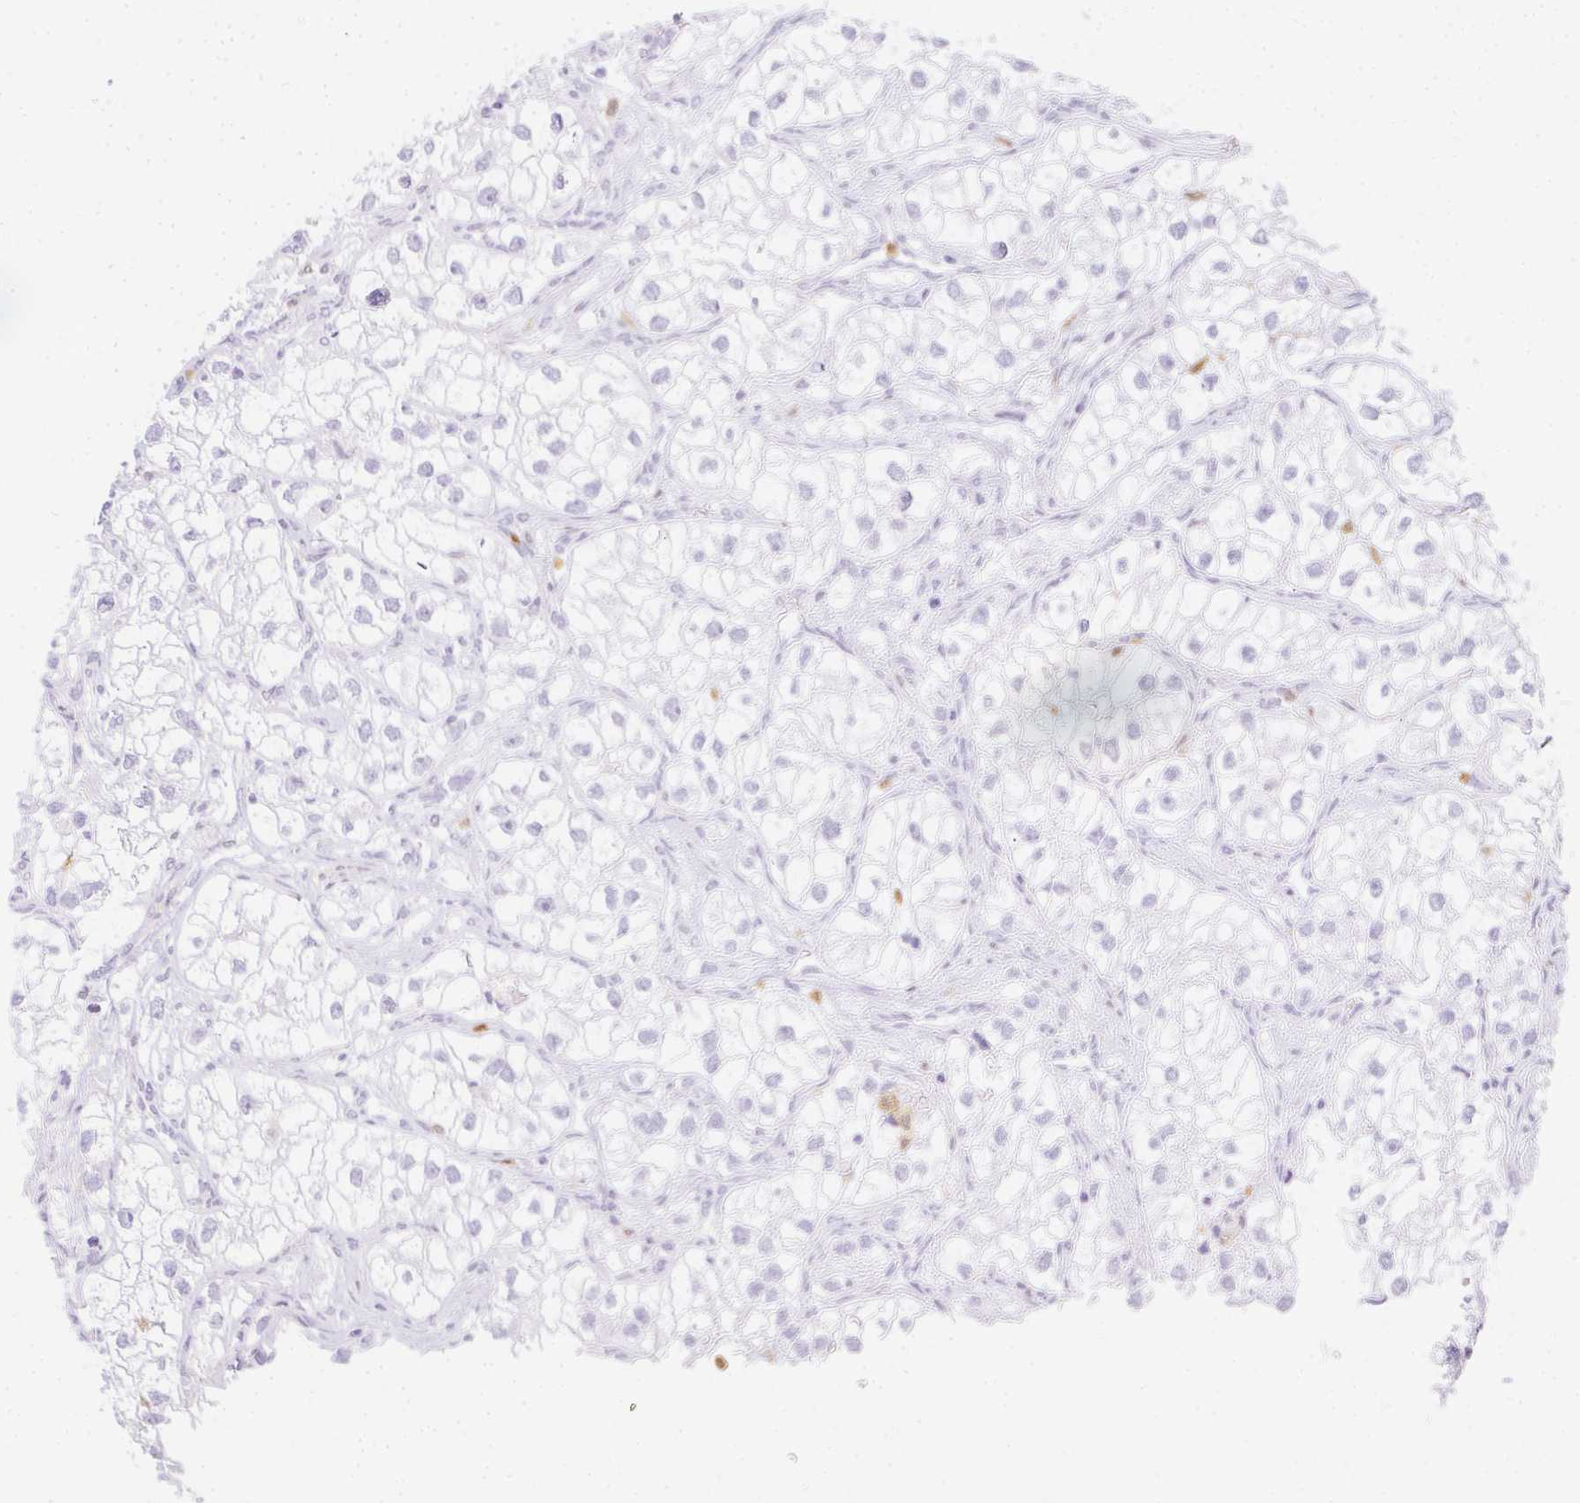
{"staining": {"intensity": "negative", "quantity": "none", "location": "none"}, "tissue": "renal cancer", "cell_type": "Tumor cells", "image_type": "cancer", "snomed": [{"axis": "morphology", "description": "Adenocarcinoma, NOS"}, {"axis": "topography", "description": "Kidney"}], "caption": "This is an immunohistochemistry image of human renal adenocarcinoma. There is no positivity in tumor cells.", "gene": "HK3", "patient": {"sex": "male", "age": 59}}